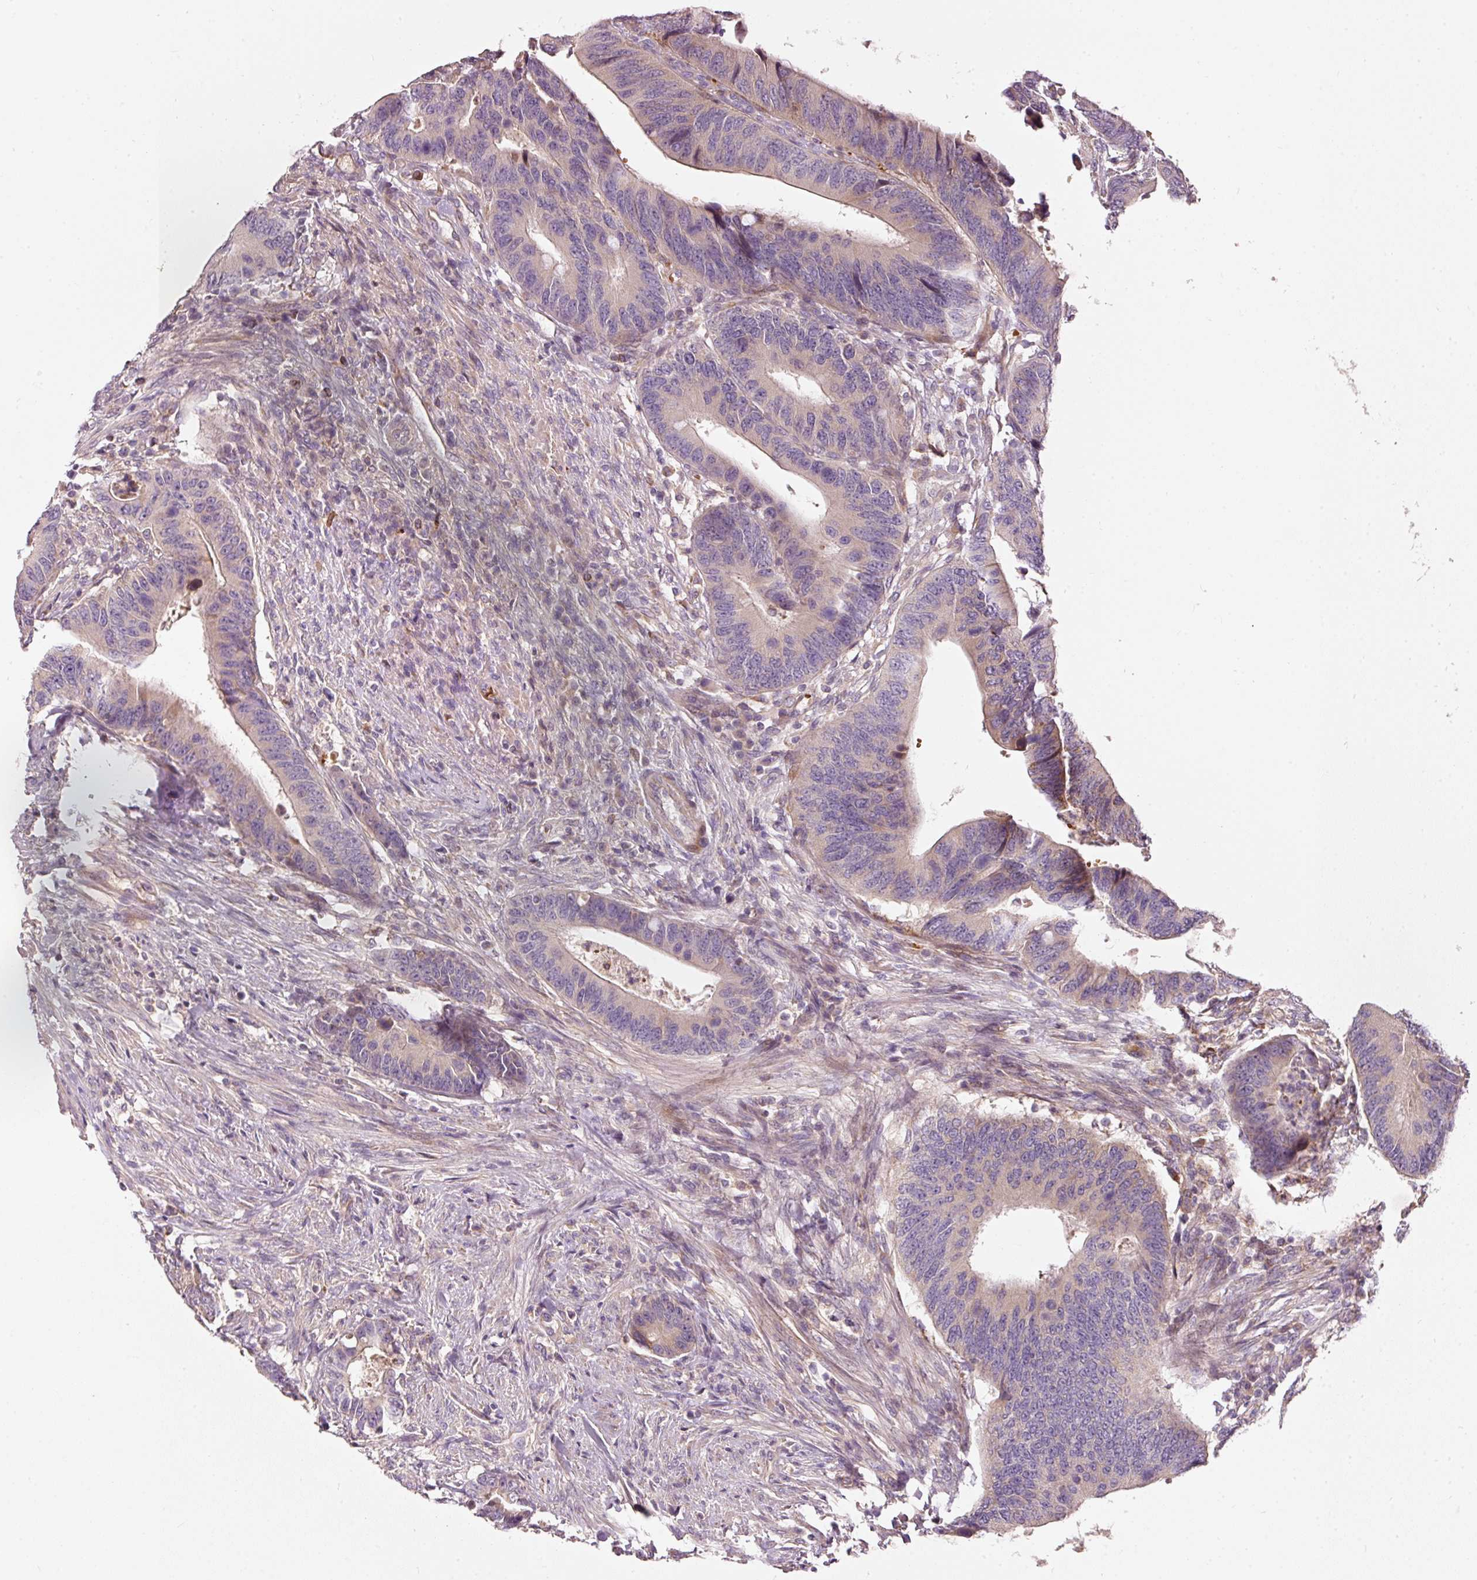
{"staining": {"intensity": "moderate", "quantity": "<25%", "location": "cytoplasmic/membranous"}, "tissue": "colorectal cancer", "cell_type": "Tumor cells", "image_type": "cancer", "snomed": [{"axis": "morphology", "description": "Adenocarcinoma, NOS"}, {"axis": "topography", "description": "Colon"}], "caption": "Immunohistochemical staining of colorectal cancer demonstrates low levels of moderate cytoplasmic/membranous protein expression in approximately <25% of tumor cells.", "gene": "KLHL21", "patient": {"sex": "male", "age": 87}}